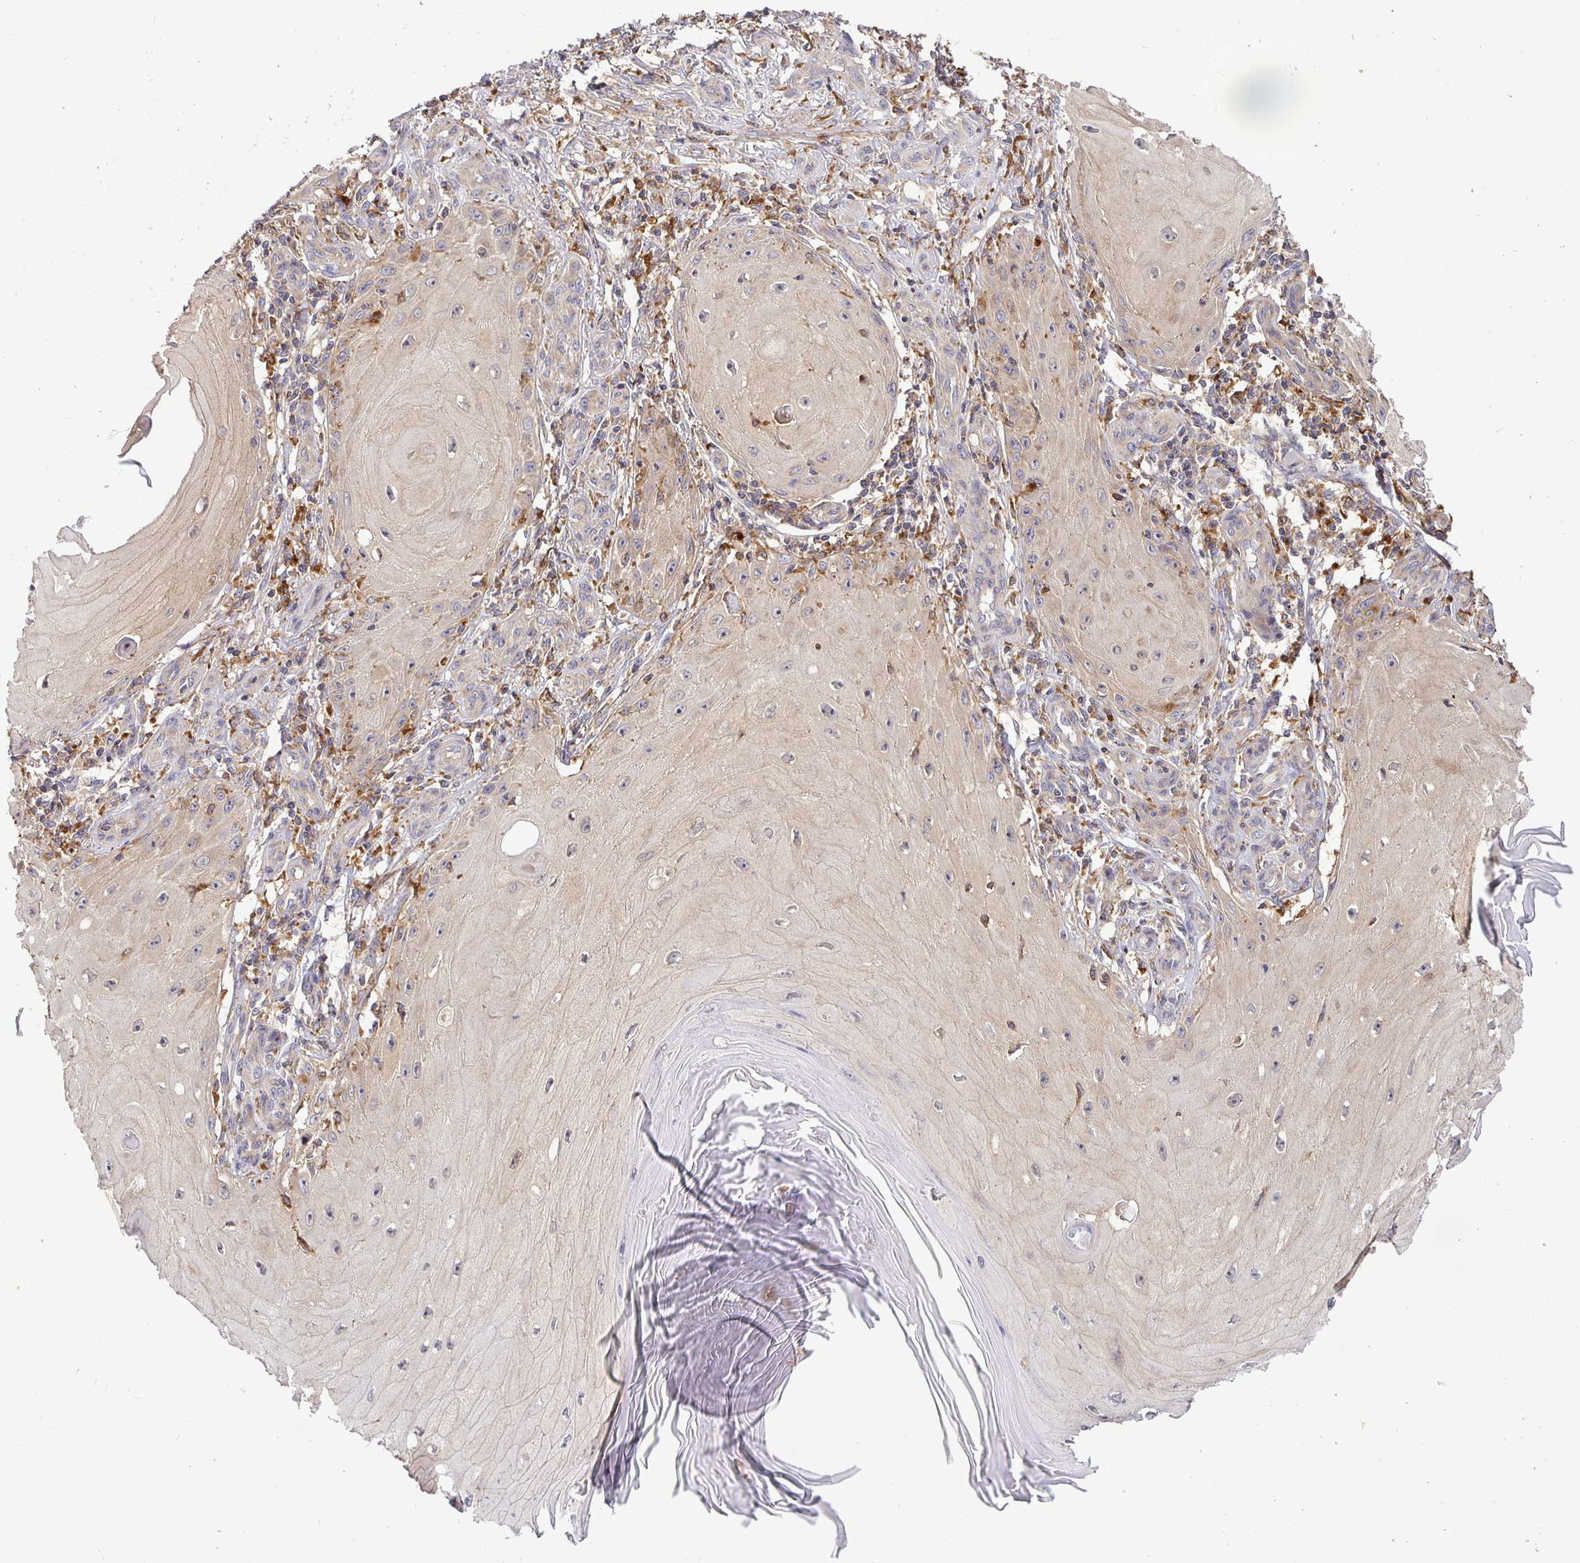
{"staining": {"intensity": "weak", "quantity": "<25%", "location": "cytoplasmic/membranous"}, "tissue": "skin cancer", "cell_type": "Tumor cells", "image_type": "cancer", "snomed": [{"axis": "morphology", "description": "Squamous cell carcinoma, NOS"}, {"axis": "topography", "description": "Skin"}], "caption": "DAB immunohistochemical staining of human skin cancer demonstrates no significant positivity in tumor cells. The staining is performed using DAB brown chromogen with nuclei counter-stained in using hematoxylin.", "gene": "ATP6V1F", "patient": {"sex": "female", "age": 77}}